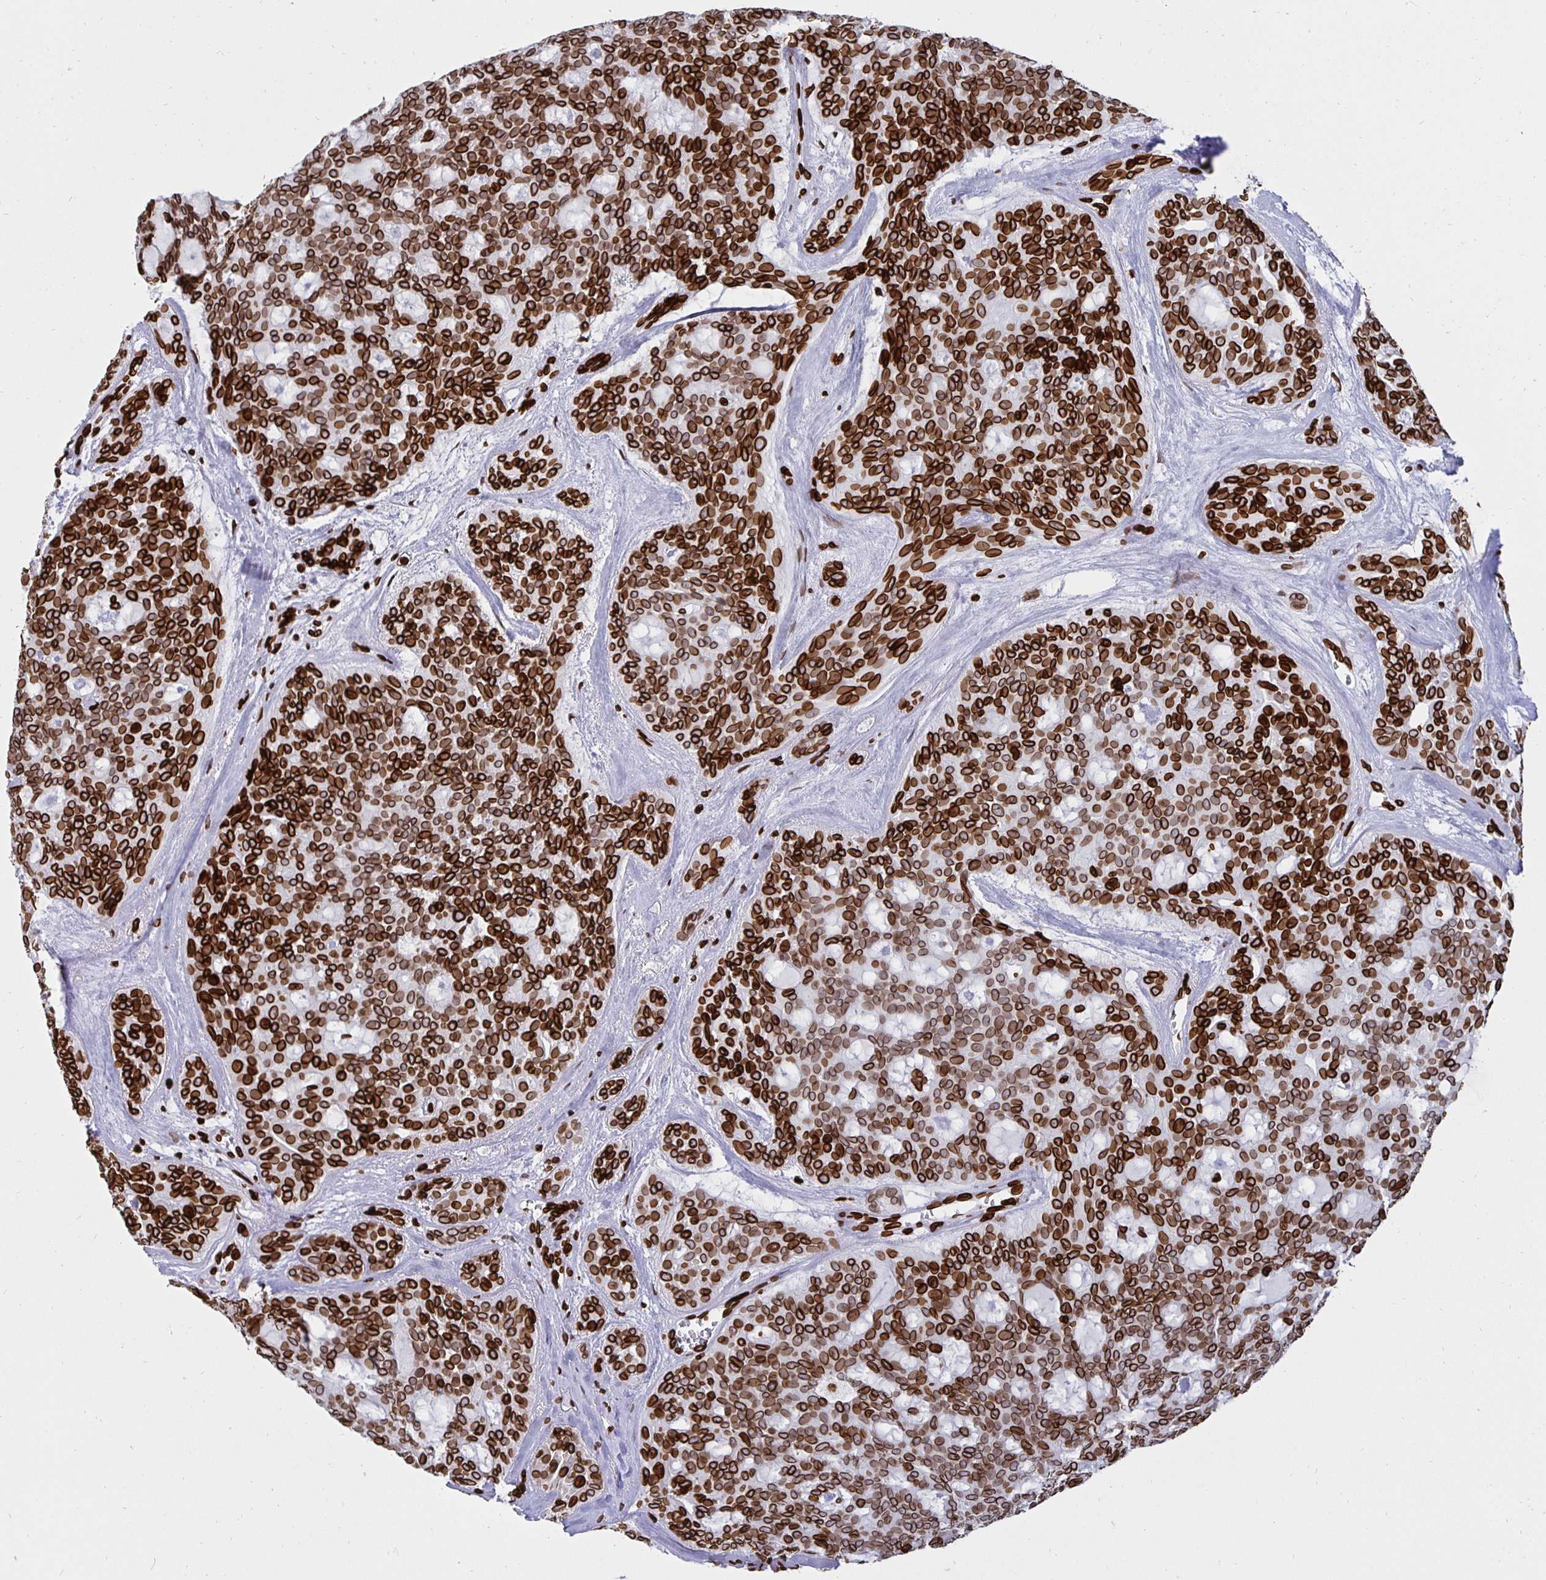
{"staining": {"intensity": "strong", "quantity": ">75%", "location": "cytoplasmic/membranous,nuclear"}, "tissue": "head and neck cancer", "cell_type": "Tumor cells", "image_type": "cancer", "snomed": [{"axis": "morphology", "description": "Adenocarcinoma, NOS"}, {"axis": "topography", "description": "Head-Neck"}], "caption": "Protein expression analysis of adenocarcinoma (head and neck) exhibits strong cytoplasmic/membranous and nuclear staining in approximately >75% of tumor cells.", "gene": "LMNB1", "patient": {"sex": "male", "age": 66}}